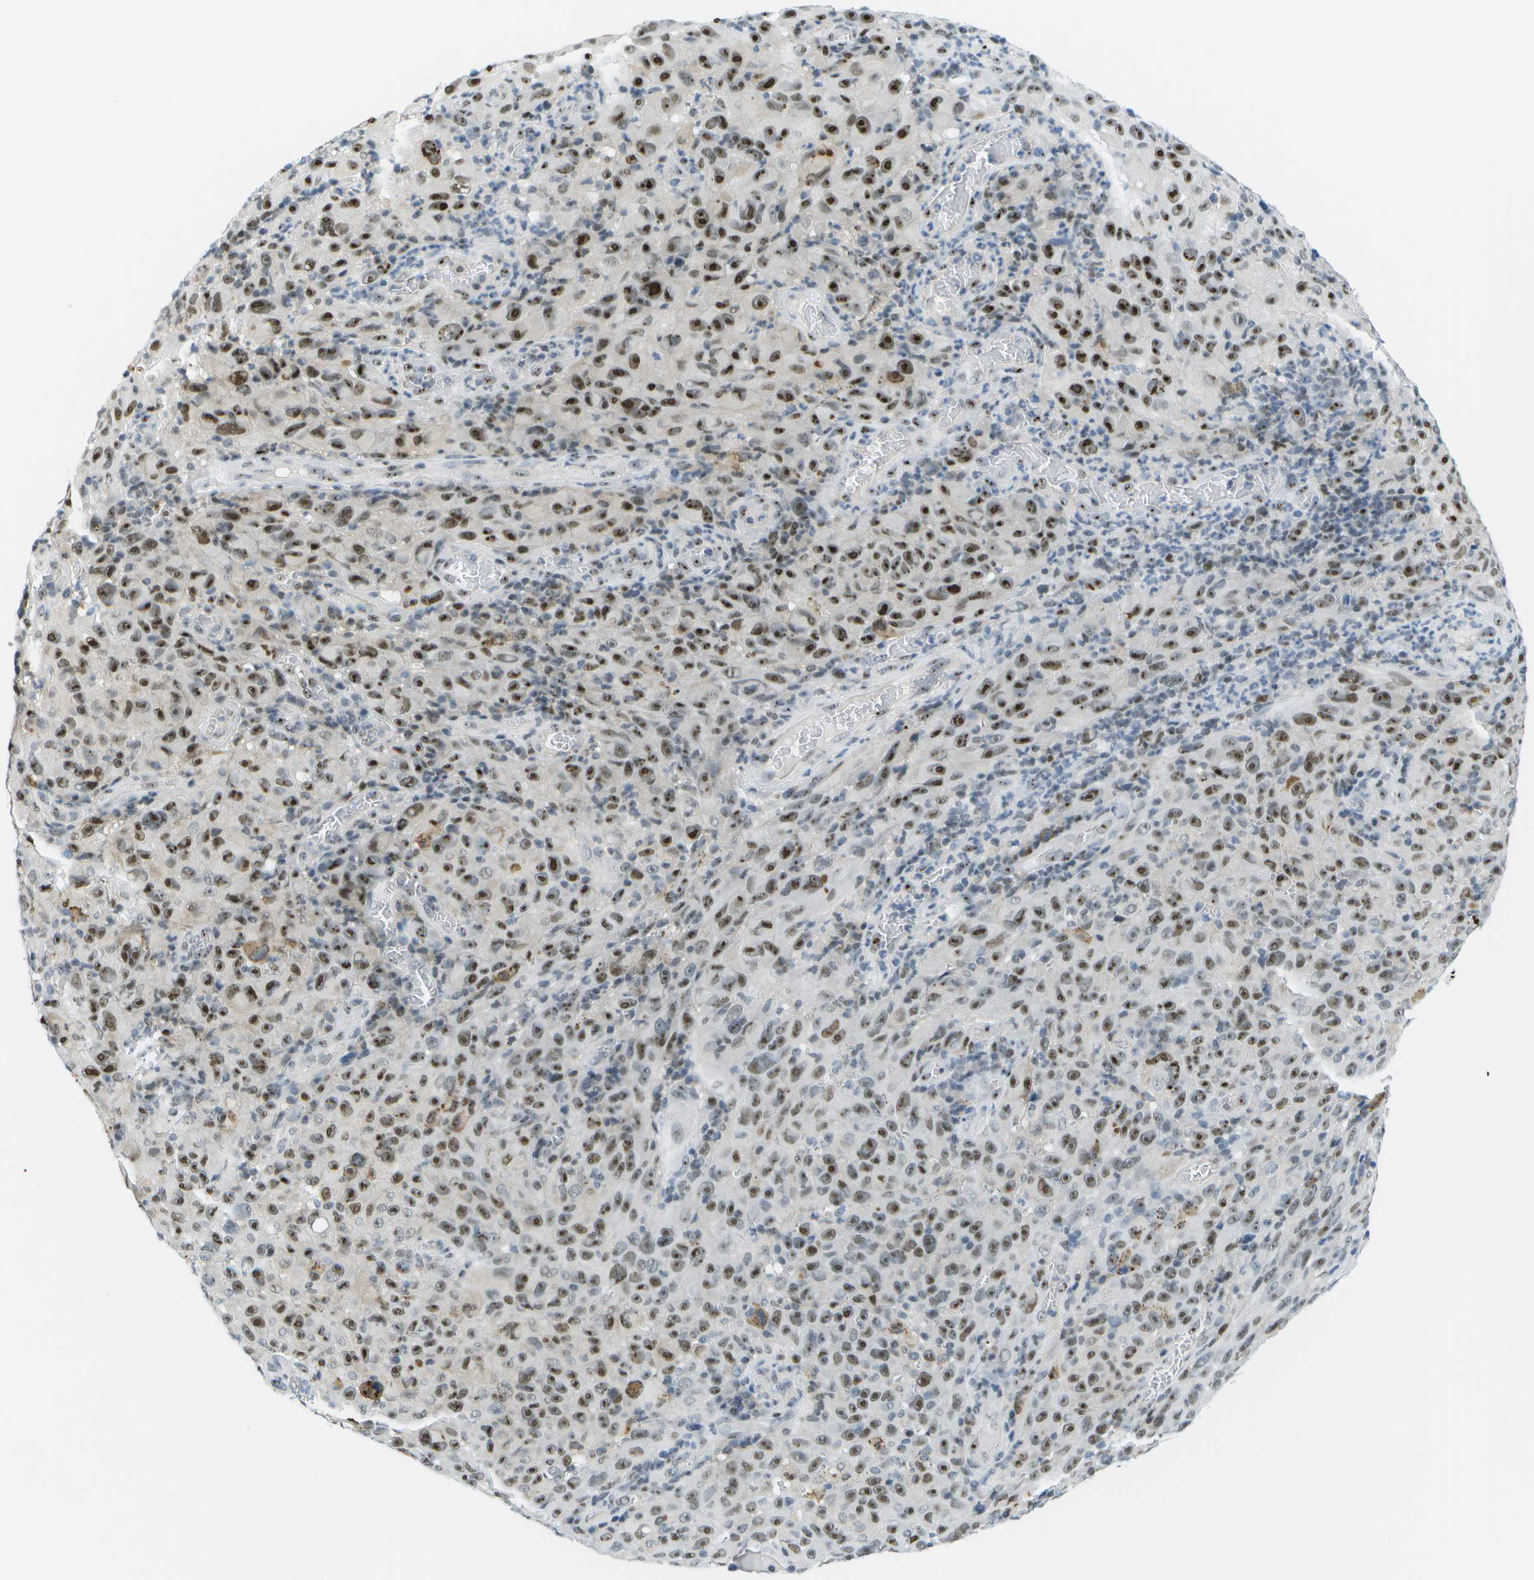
{"staining": {"intensity": "strong", "quantity": ">75%", "location": "nuclear"}, "tissue": "melanoma", "cell_type": "Tumor cells", "image_type": "cancer", "snomed": [{"axis": "morphology", "description": "Malignant melanoma, NOS"}, {"axis": "topography", "description": "Skin"}], "caption": "This is a histology image of immunohistochemistry staining of malignant melanoma, which shows strong positivity in the nuclear of tumor cells.", "gene": "PITHD1", "patient": {"sex": "female", "age": 82}}